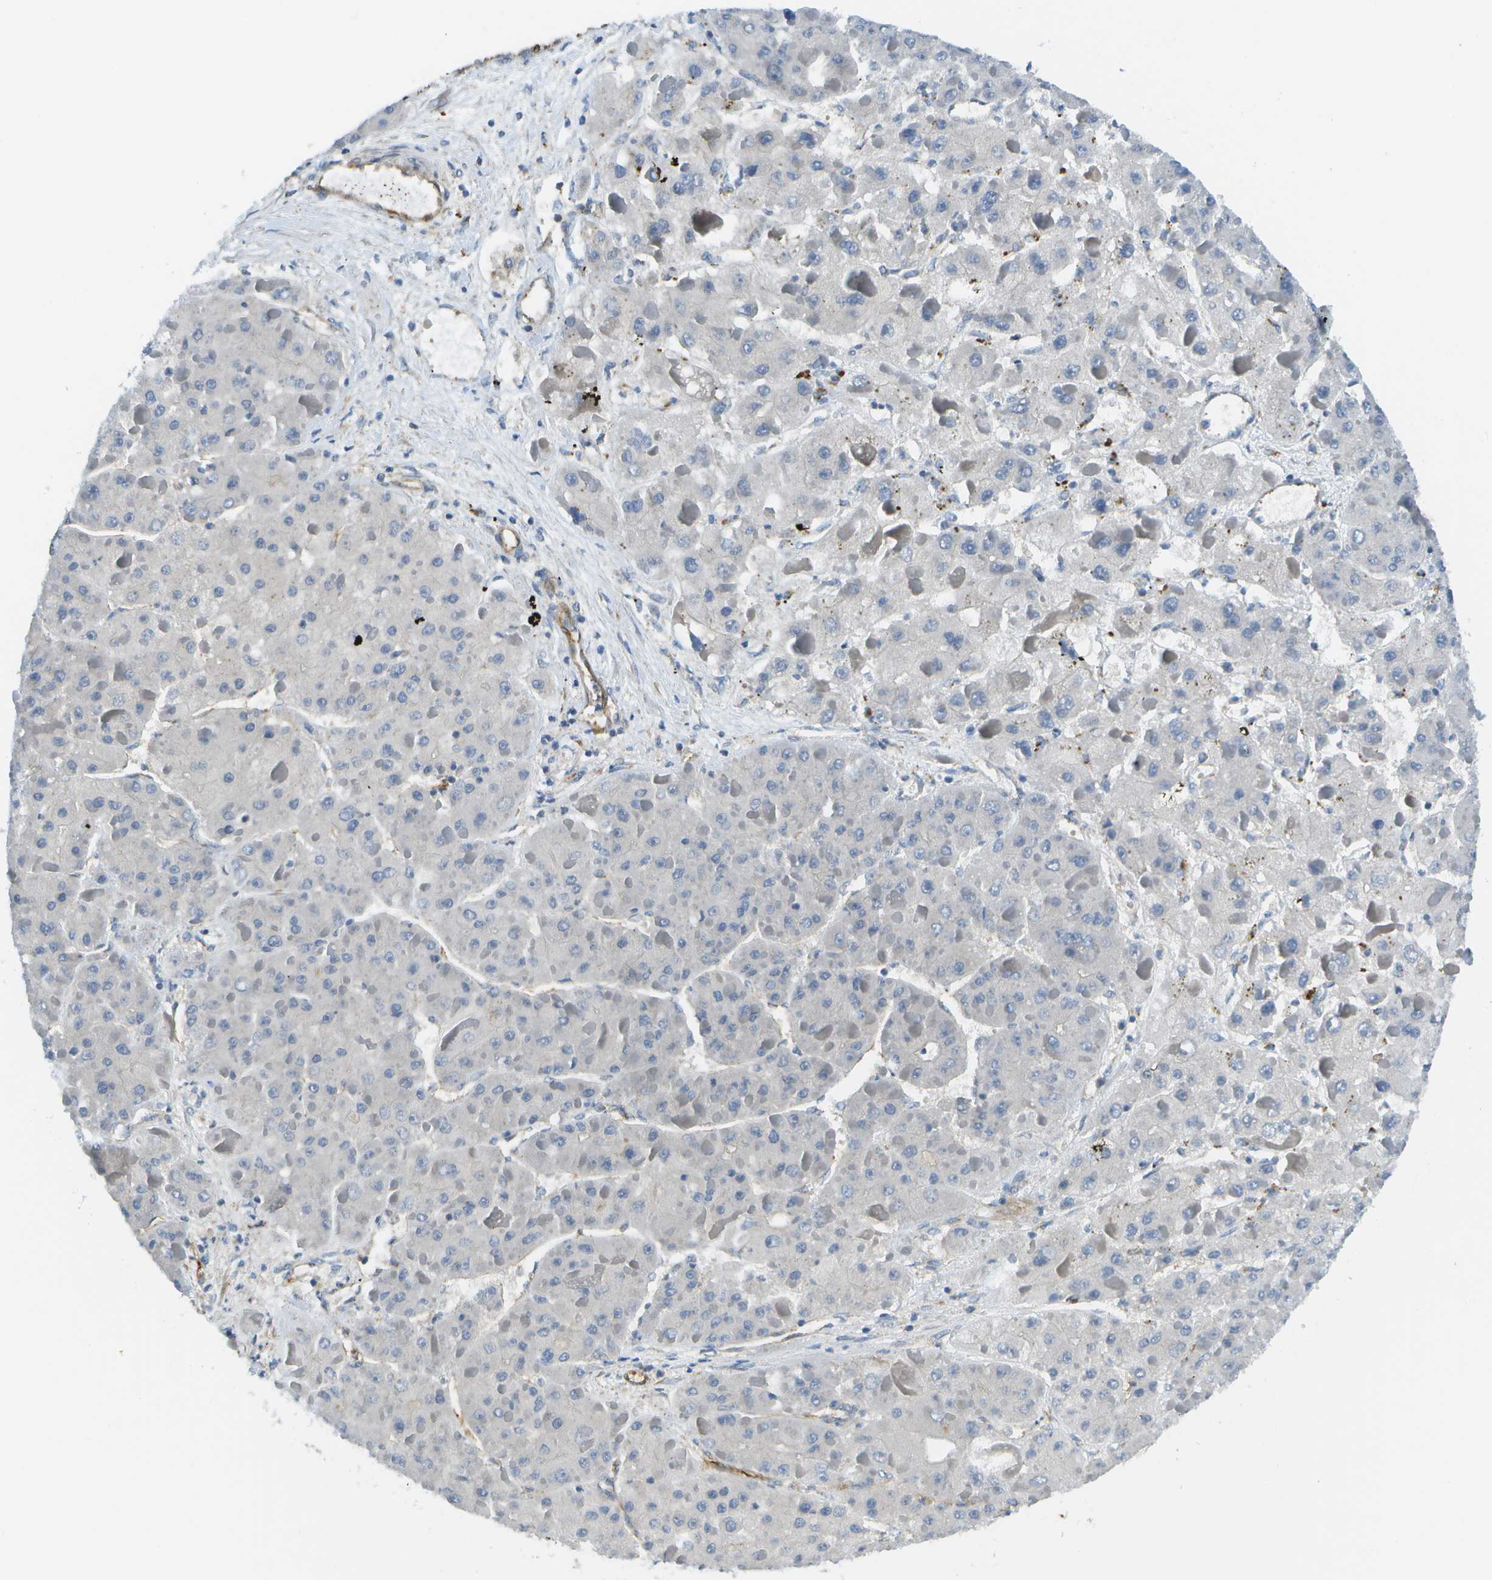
{"staining": {"intensity": "negative", "quantity": "none", "location": "none"}, "tissue": "liver cancer", "cell_type": "Tumor cells", "image_type": "cancer", "snomed": [{"axis": "morphology", "description": "Carcinoma, Hepatocellular, NOS"}, {"axis": "topography", "description": "Liver"}], "caption": "There is no significant positivity in tumor cells of liver cancer (hepatocellular carcinoma).", "gene": "KIAA0040", "patient": {"sex": "female", "age": 73}}